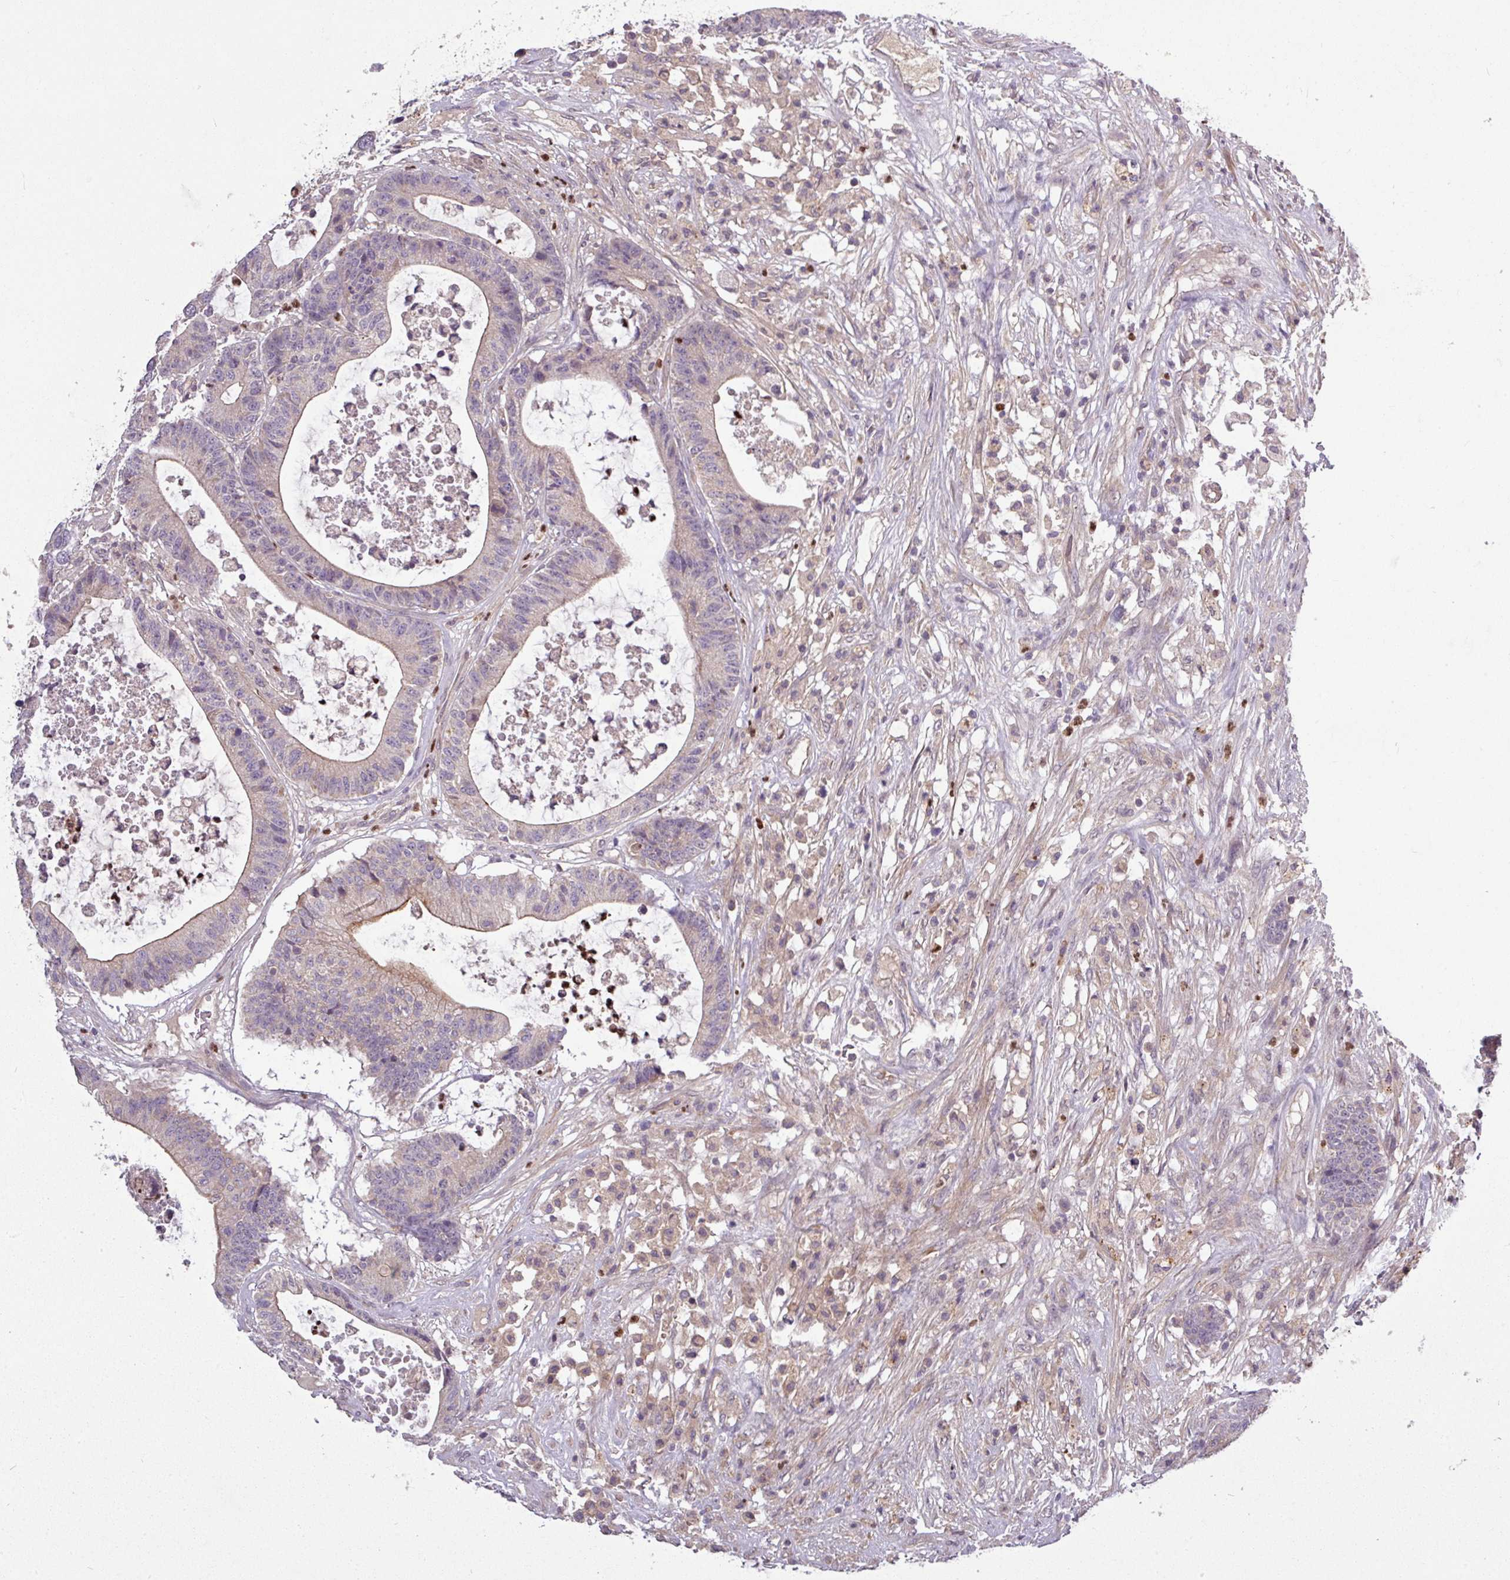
{"staining": {"intensity": "weak", "quantity": "25%-75%", "location": "cytoplasmic/membranous"}, "tissue": "colorectal cancer", "cell_type": "Tumor cells", "image_type": "cancer", "snomed": [{"axis": "morphology", "description": "Adenocarcinoma, NOS"}, {"axis": "topography", "description": "Colon"}], "caption": "The histopathology image demonstrates immunohistochemical staining of colorectal adenocarcinoma. There is weak cytoplasmic/membranous positivity is seen in about 25%-75% of tumor cells.", "gene": "PAPLN", "patient": {"sex": "female", "age": 84}}